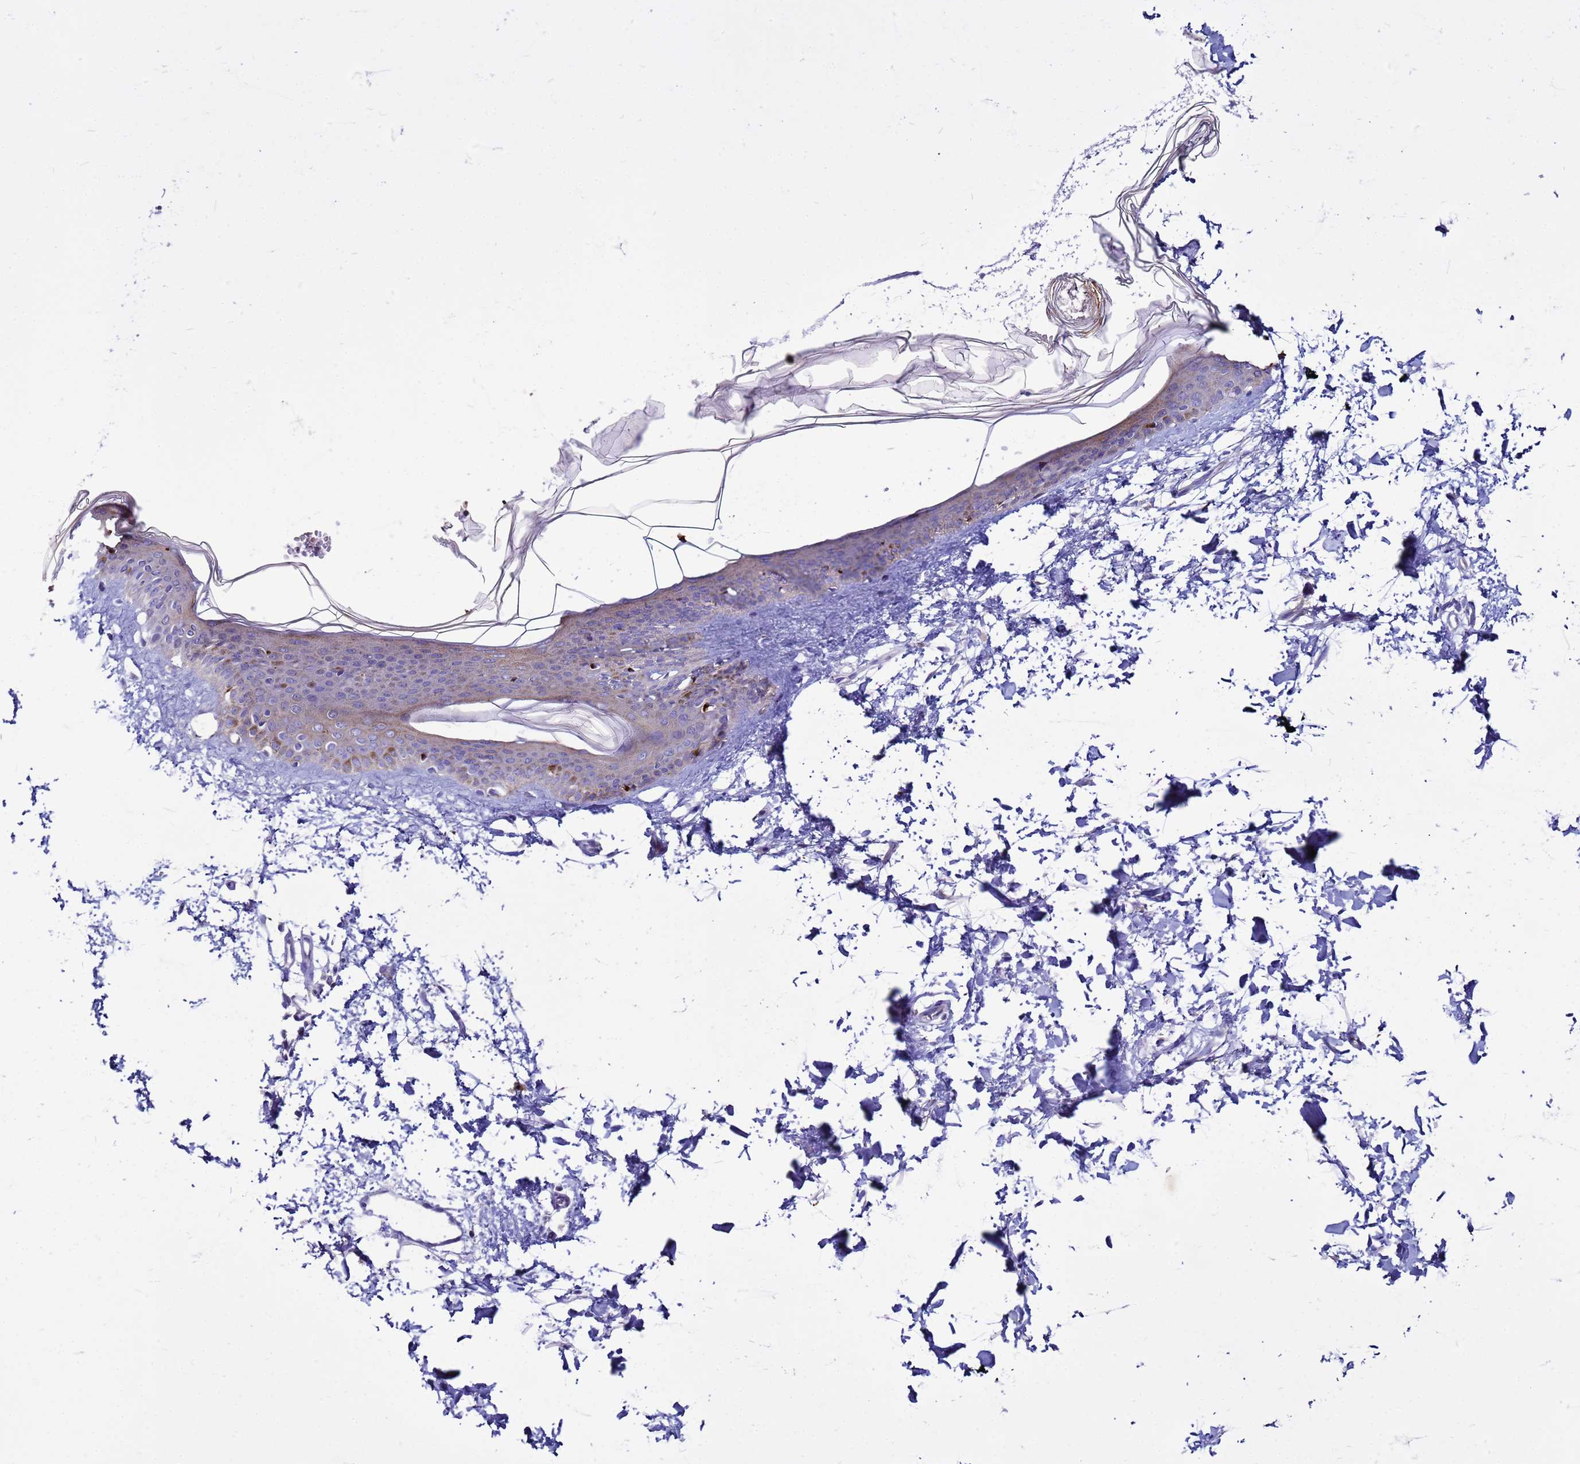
{"staining": {"intensity": "negative", "quantity": "none", "location": "none"}, "tissue": "skin", "cell_type": "Fibroblasts", "image_type": "normal", "snomed": [{"axis": "morphology", "description": "Normal tissue, NOS"}, {"axis": "topography", "description": "Skin"}], "caption": "DAB immunohistochemical staining of benign human skin reveals no significant expression in fibroblasts.", "gene": "PKD1", "patient": {"sex": "female", "age": 58}}